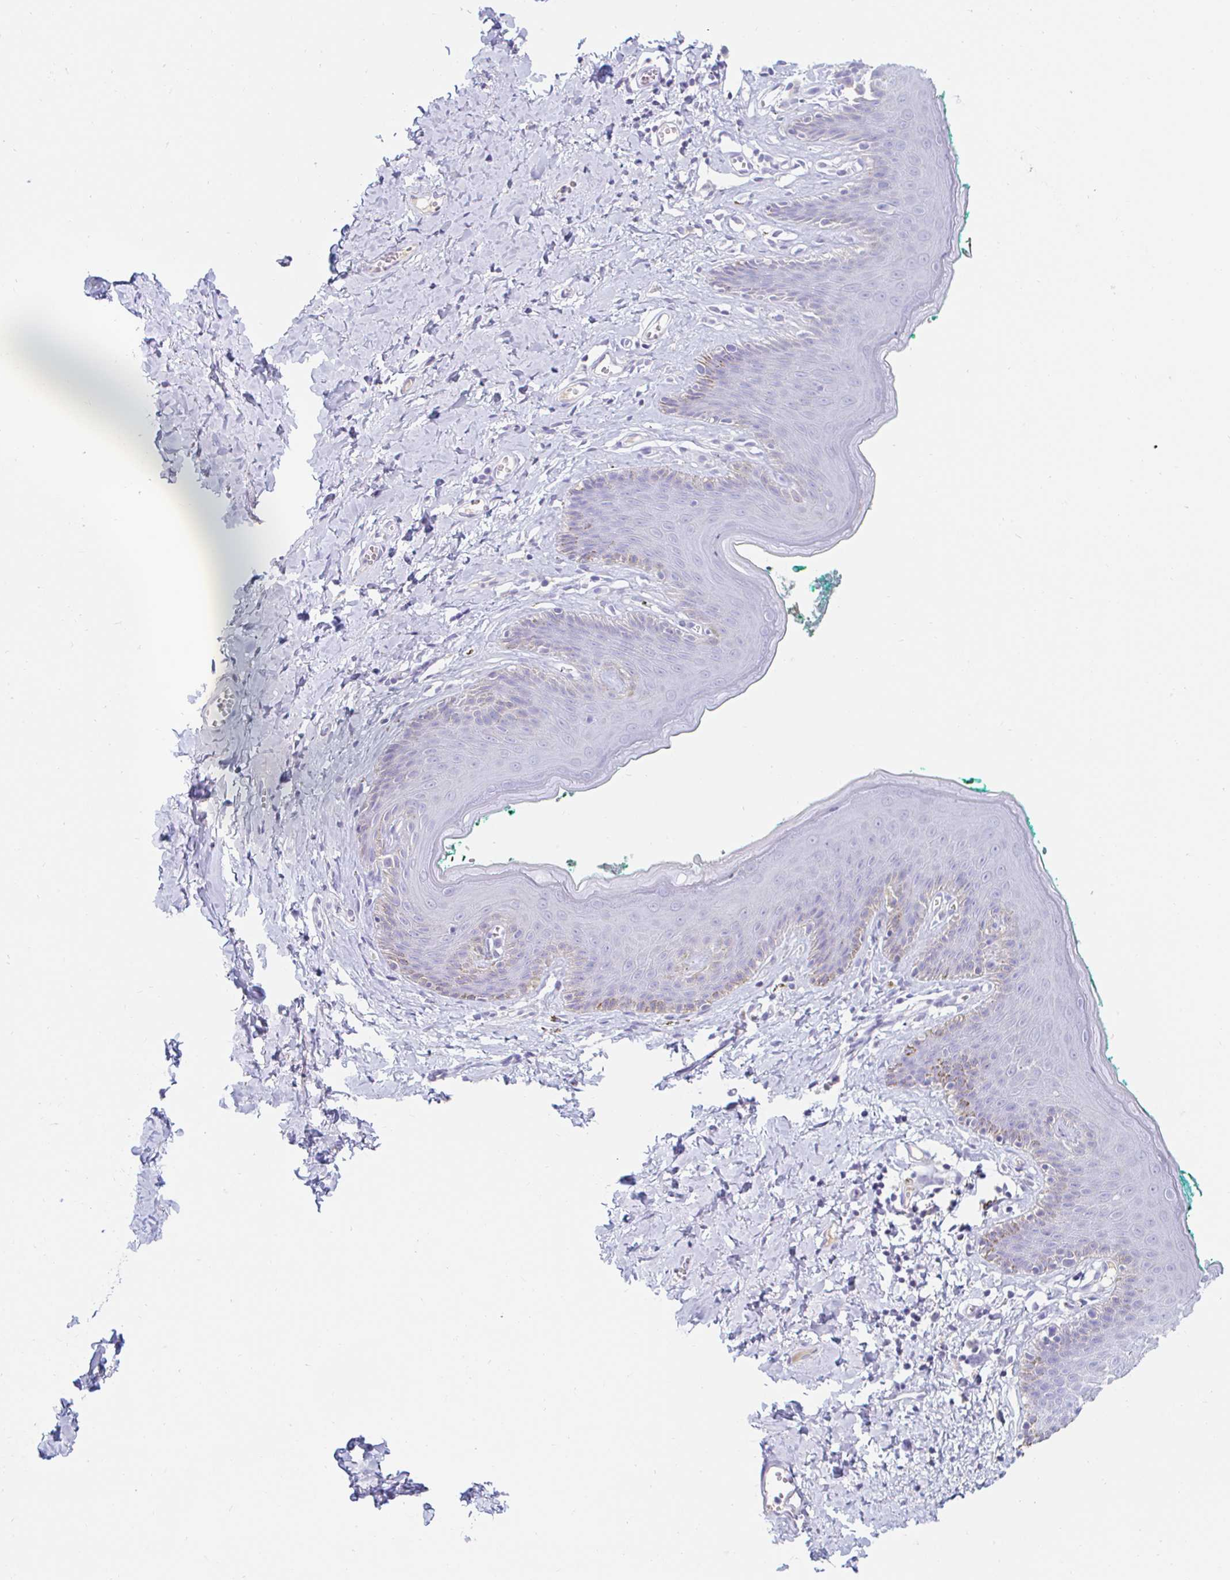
{"staining": {"intensity": "negative", "quantity": "none", "location": "none"}, "tissue": "skin", "cell_type": "Epidermal cells", "image_type": "normal", "snomed": [{"axis": "morphology", "description": "Normal tissue, NOS"}, {"axis": "topography", "description": "Vulva"}, {"axis": "topography", "description": "Peripheral nerve tissue"}], "caption": "Skin stained for a protein using immunohistochemistry shows no staining epidermal cells.", "gene": "TEX44", "patient": {"sex": "female", "age": 66}}